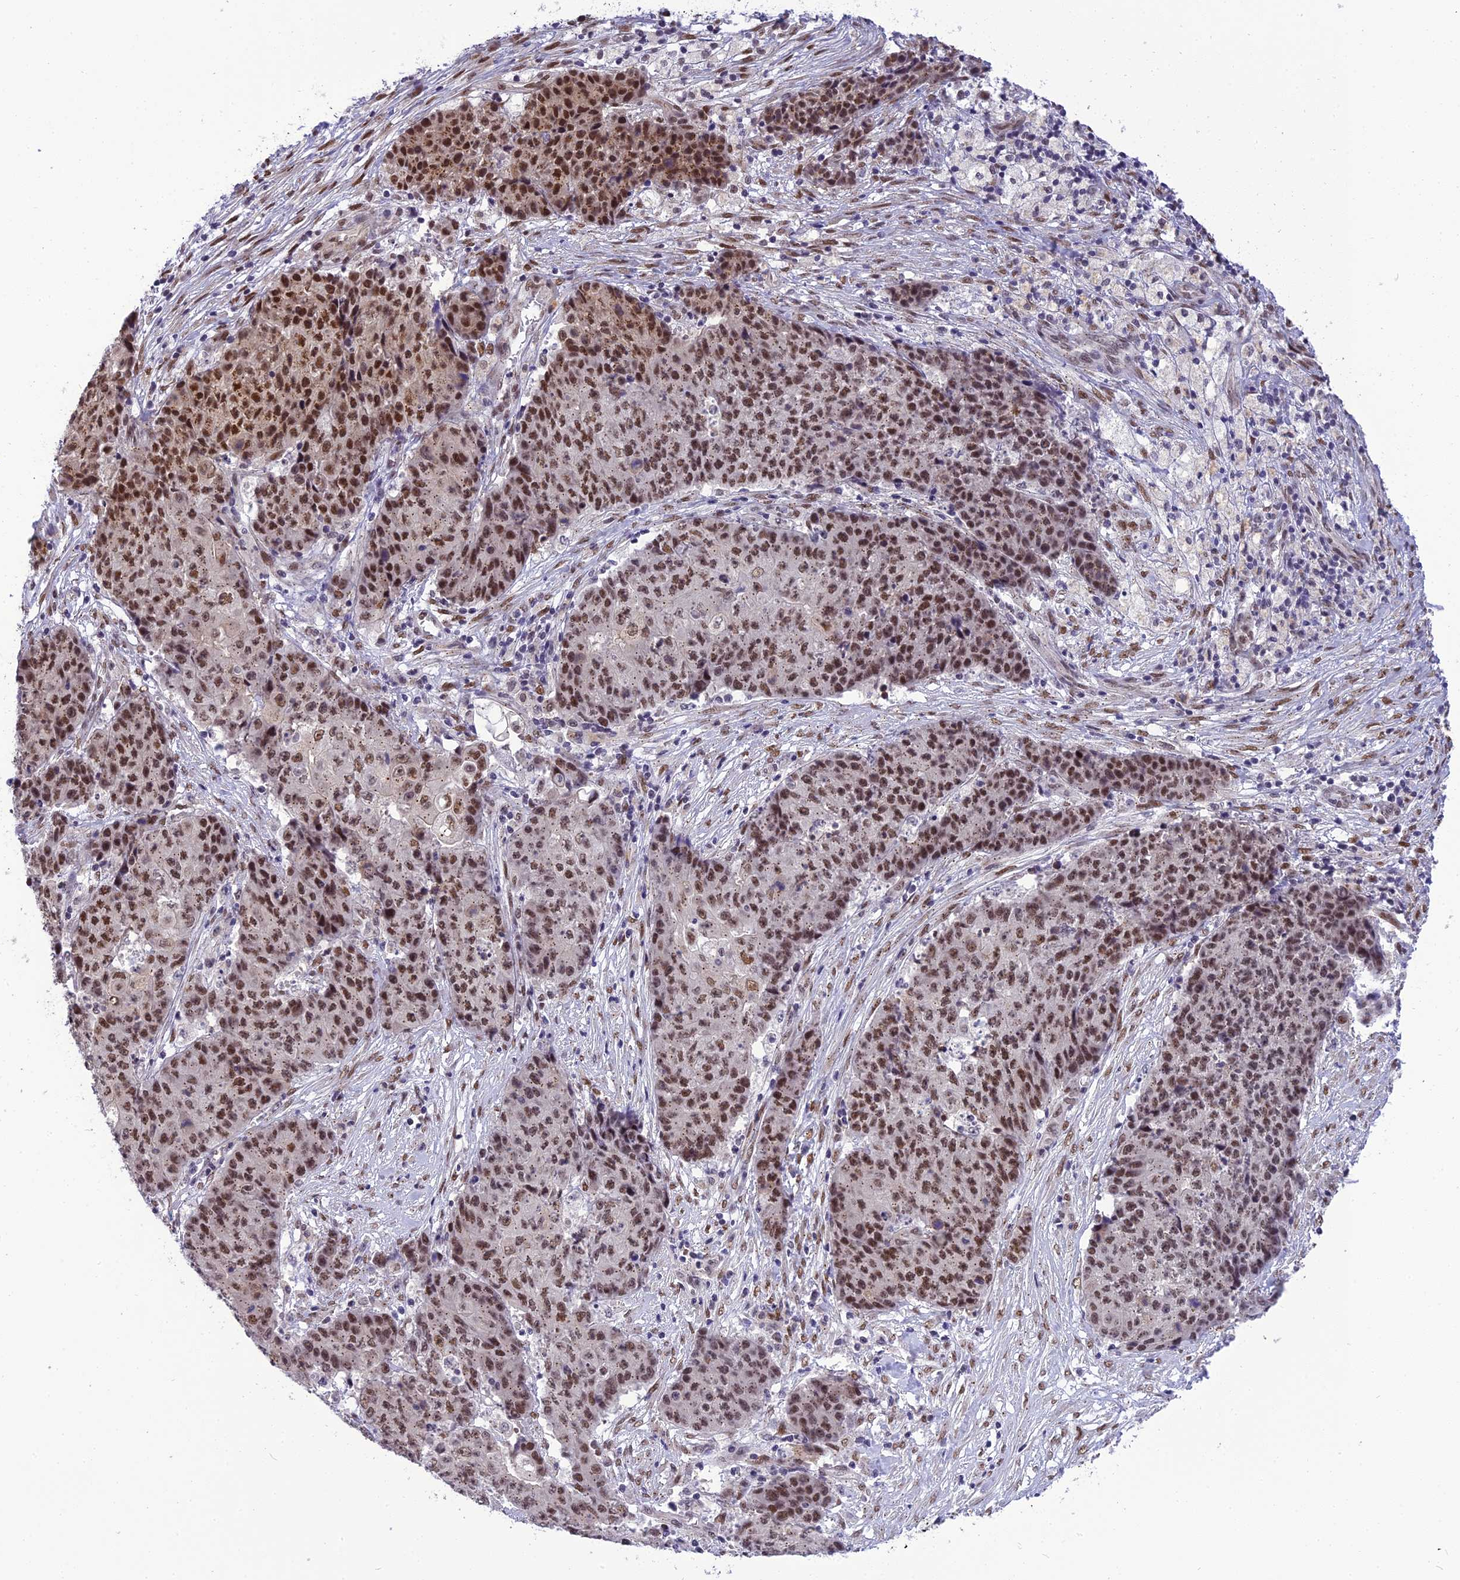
{"staining": {"intensity": "moderate", "quantity": ">75%", "location": "nuclear"}, "tissue": "ovarian cancer", "cell_type": "Tumor cells", "image_type": "cancer", "snomed": [{"axis": "morphology", "description": "Carcinoma, endometroid"}, {"axis": "topography", "description": "Ovary"}], "caption": "An image of ovarian cancer (endometroid carcinoma) stained for a protein exhibits moderate nuclear brown staining in tumor cells. (DAB (3,3'-diaminobenzidine) IHC with brightfield microscopy, high magnification).", "gene": "IRF2BP1", "patient": {"sex": "female", "age": 42}}